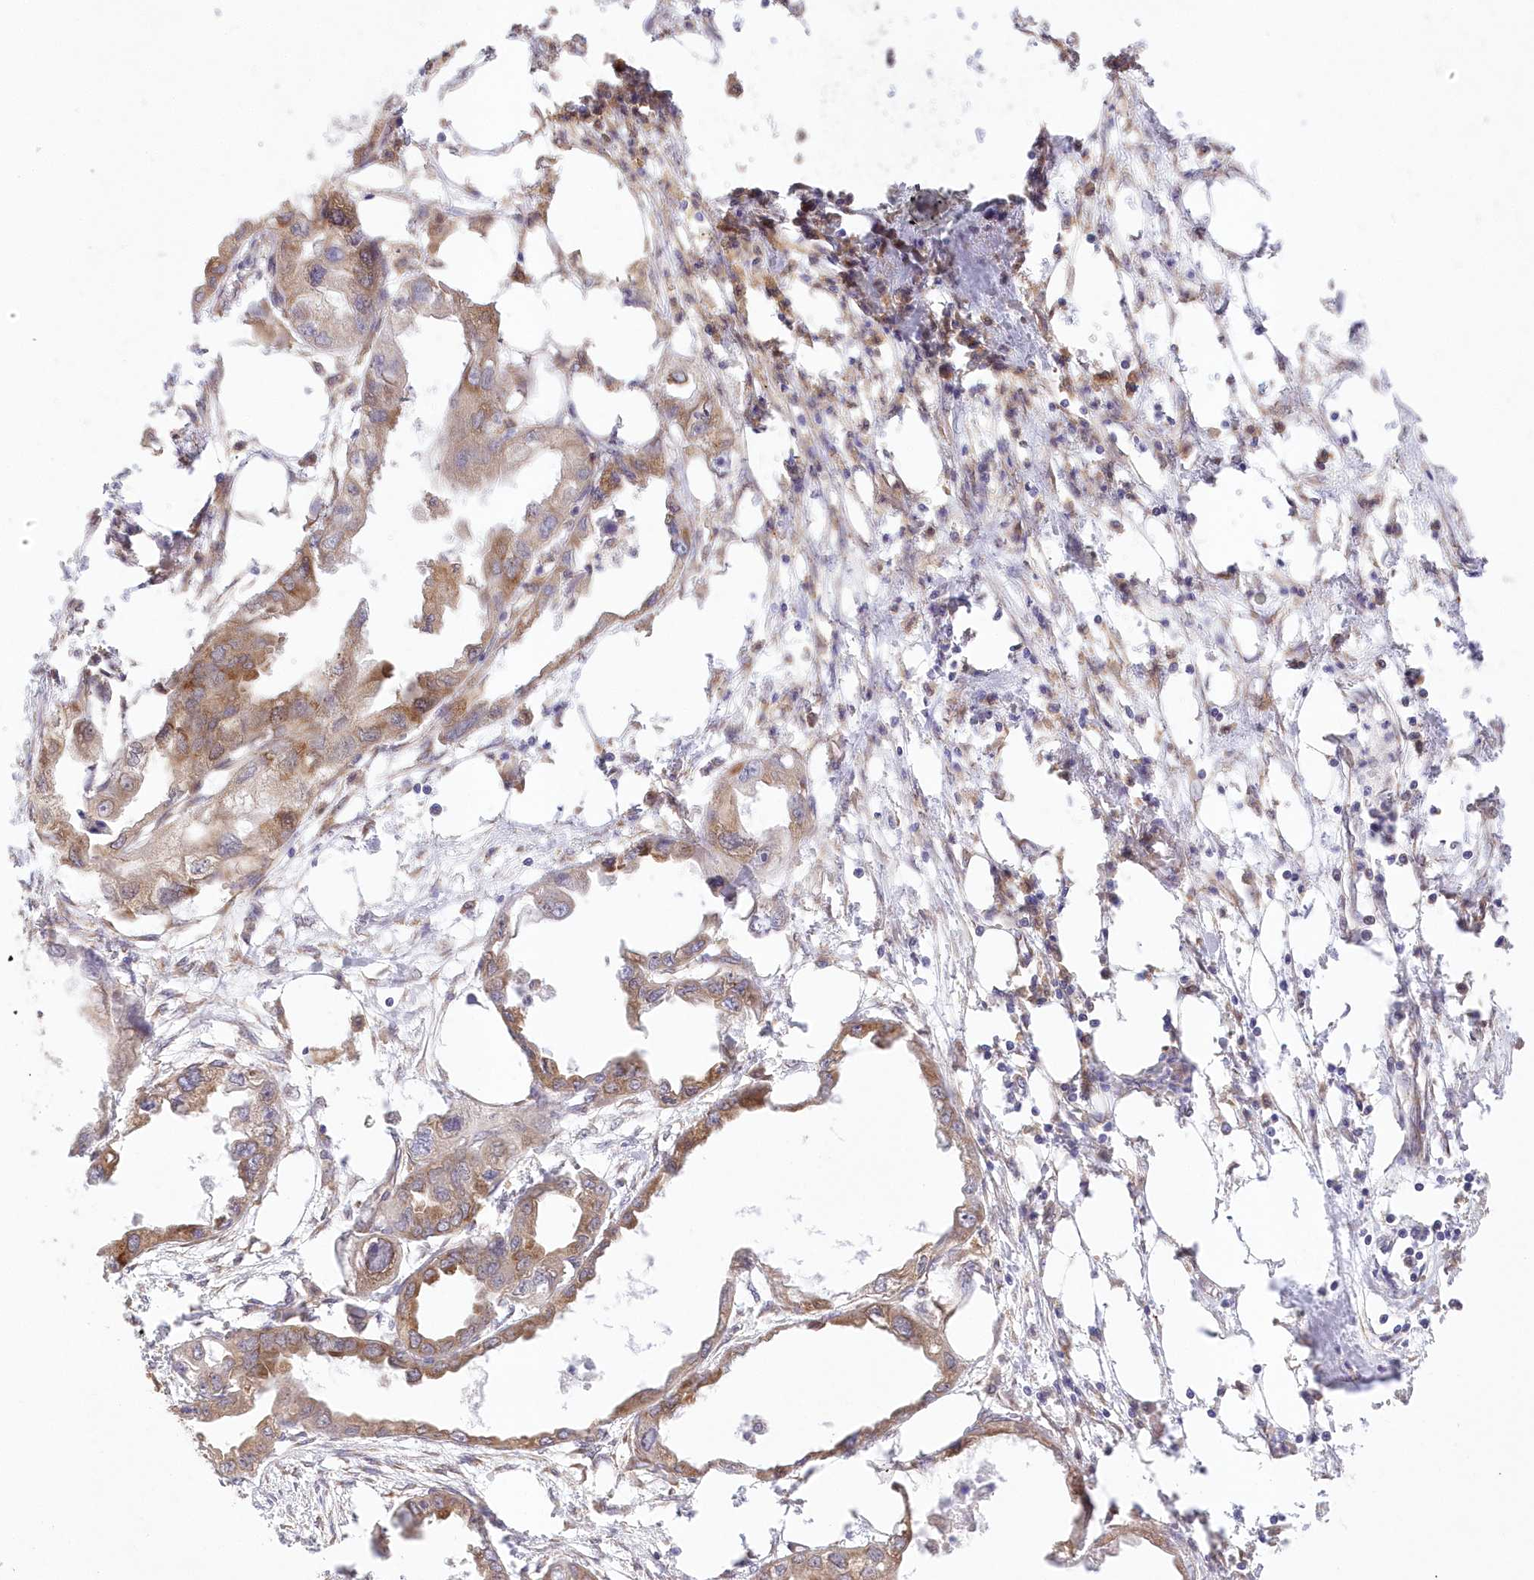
{"staining": {"intensity": "moderate", "quantity": ">75%", "location": "cytoplasmic/membranous"}, "tissue": "endometrial cancer", "cell_type": "Tumor cells", "image_type": "cancer", "snomed": [{"axis": "morphology", "description": "Adenocarcinoma, NOS"}, {"axis": "morphology", "description": "Adenocarcinoma, metastatic, NOS"}, {"axis": "topography", "description": "Adipose tissue"}, {"axis": "topography", "description": "Endometrium"}], "caption": "Immunohistochemical staining of endometrial metastatic adenocarcinoma shows medium levels of moderate cytoplasmic/membranous expression in approximately >75% of tumor cells. (DAB (3,3'-diaminobenzidine) IHC with brightfield microscopy, high magnification).", "gene": "RNPEP", "patient": {"sex": "female", "age": 67}}